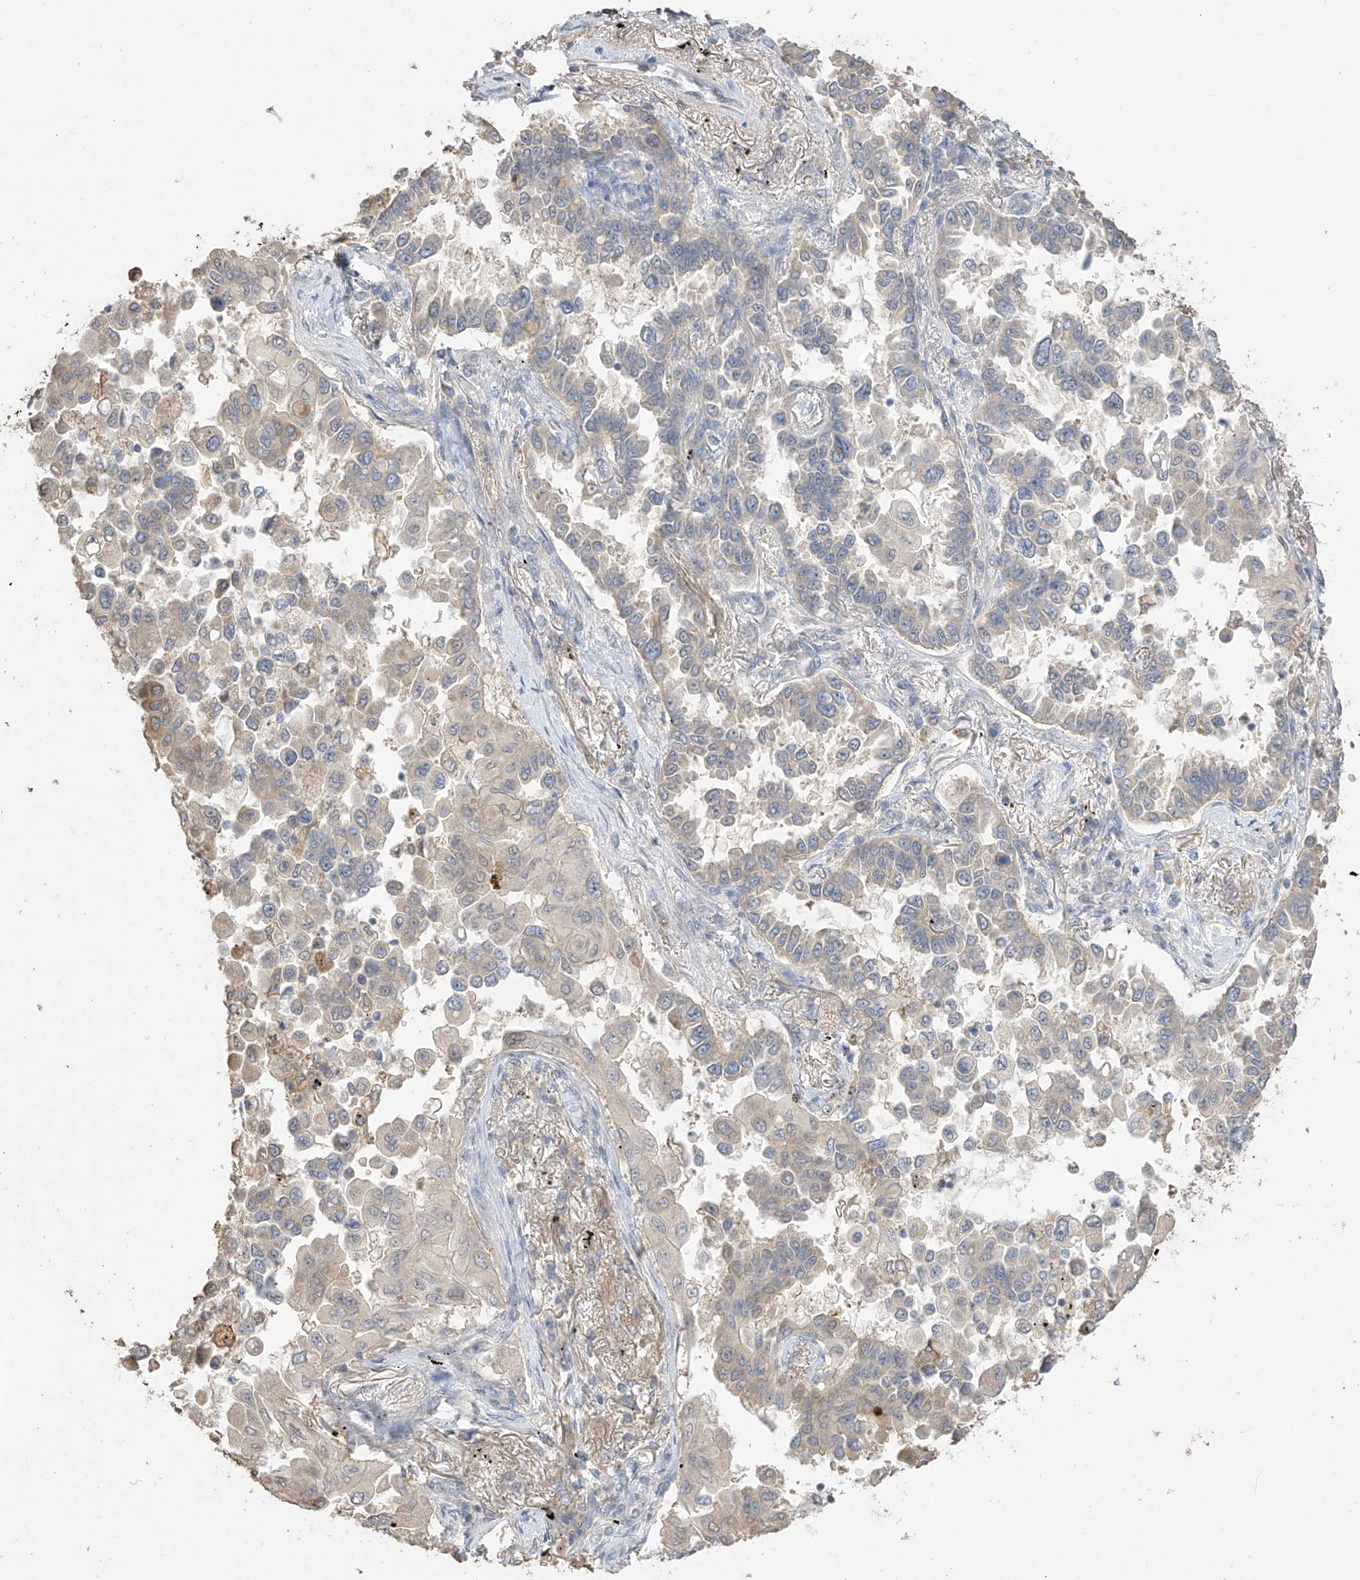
{"staining": {"intensity": "weak", "quantity": "<25%", "location": "cytoplasmic/membranous"}, "tissue": "lung cancer", "cell_type": "Tumor cells", "image_type": "cancer", "snomed": [{"axis": "morphology", "description": "Adenocarcinoma, NOS"}, {"axis": "topography", "description": "Lung"}], "caption": "Lung cancer was stained to show a protein in brown. There is no significant expression in tumor cells.", "gene": "SLFN14", "patient": {"sex": "female", "age": 67}}